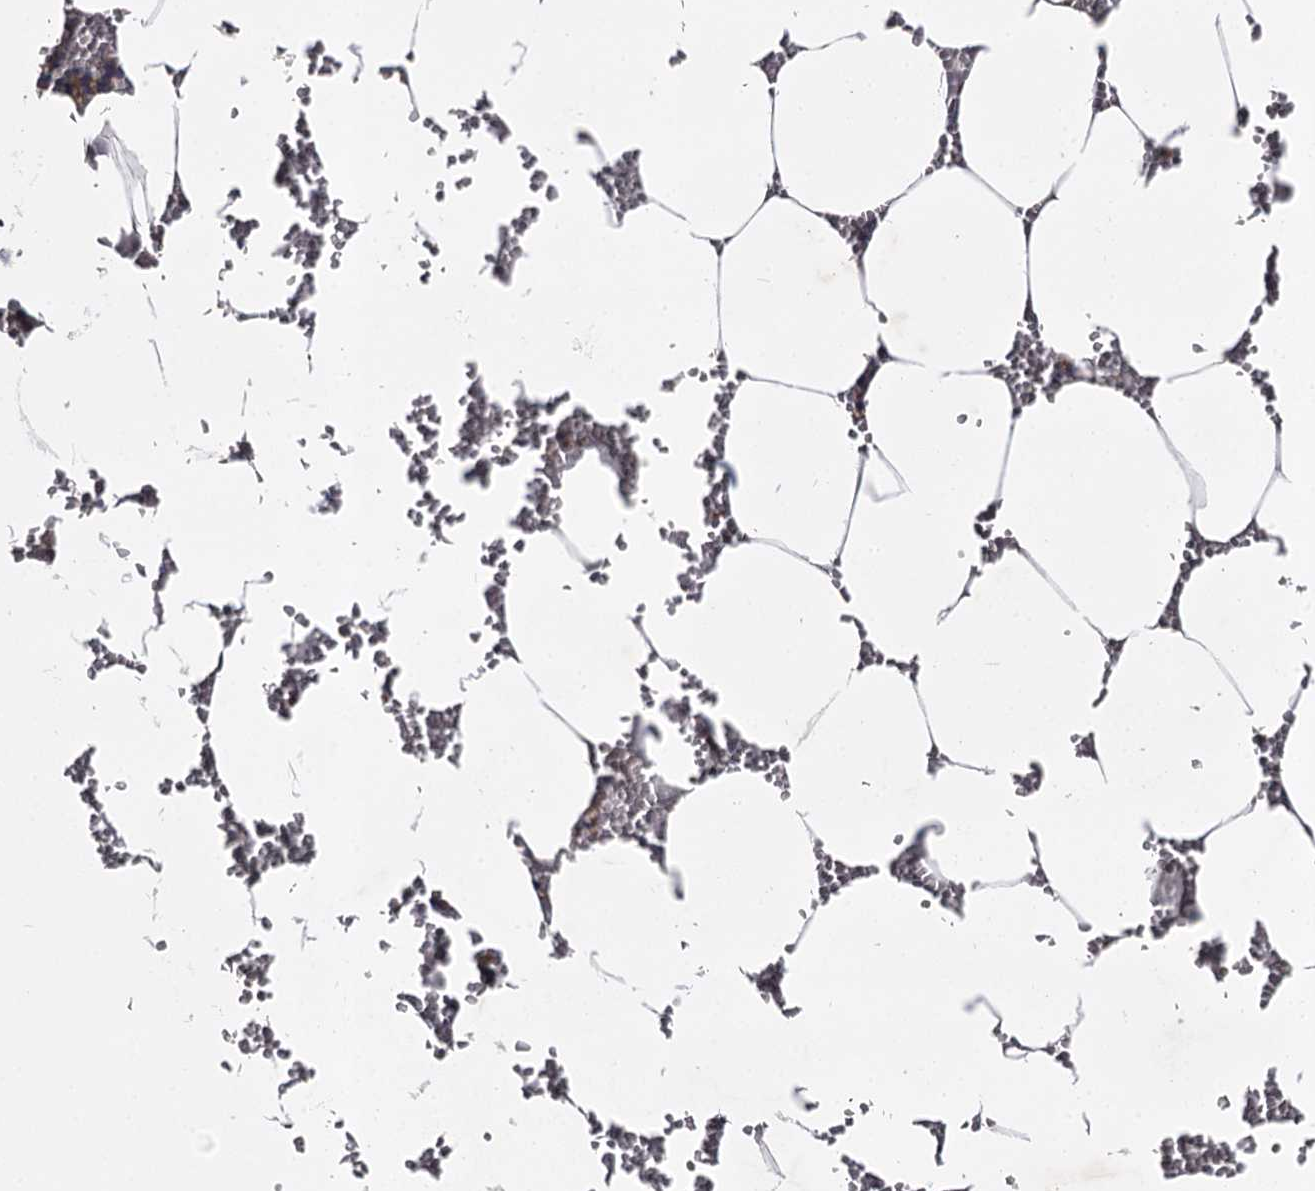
{"staining": {"intensity": "negative", "quantity": "none", "location": "none"}, "tissue": "bone marrow", "cell_type": "Hematopoietic cells", "image_type": "normal", "snomed": [{"axis": "morphology", "description": "Normal tissue, NOS"}, {"axis": "topography", "description": "Bone marrow"}], "caption": "The IHC micrograph has no significant positivity in hematopoietic cells of bone marrow. Nuclei are stained in blue.", "gene": "RASSF6", "patient": {"sex": "male", "age": 70}}